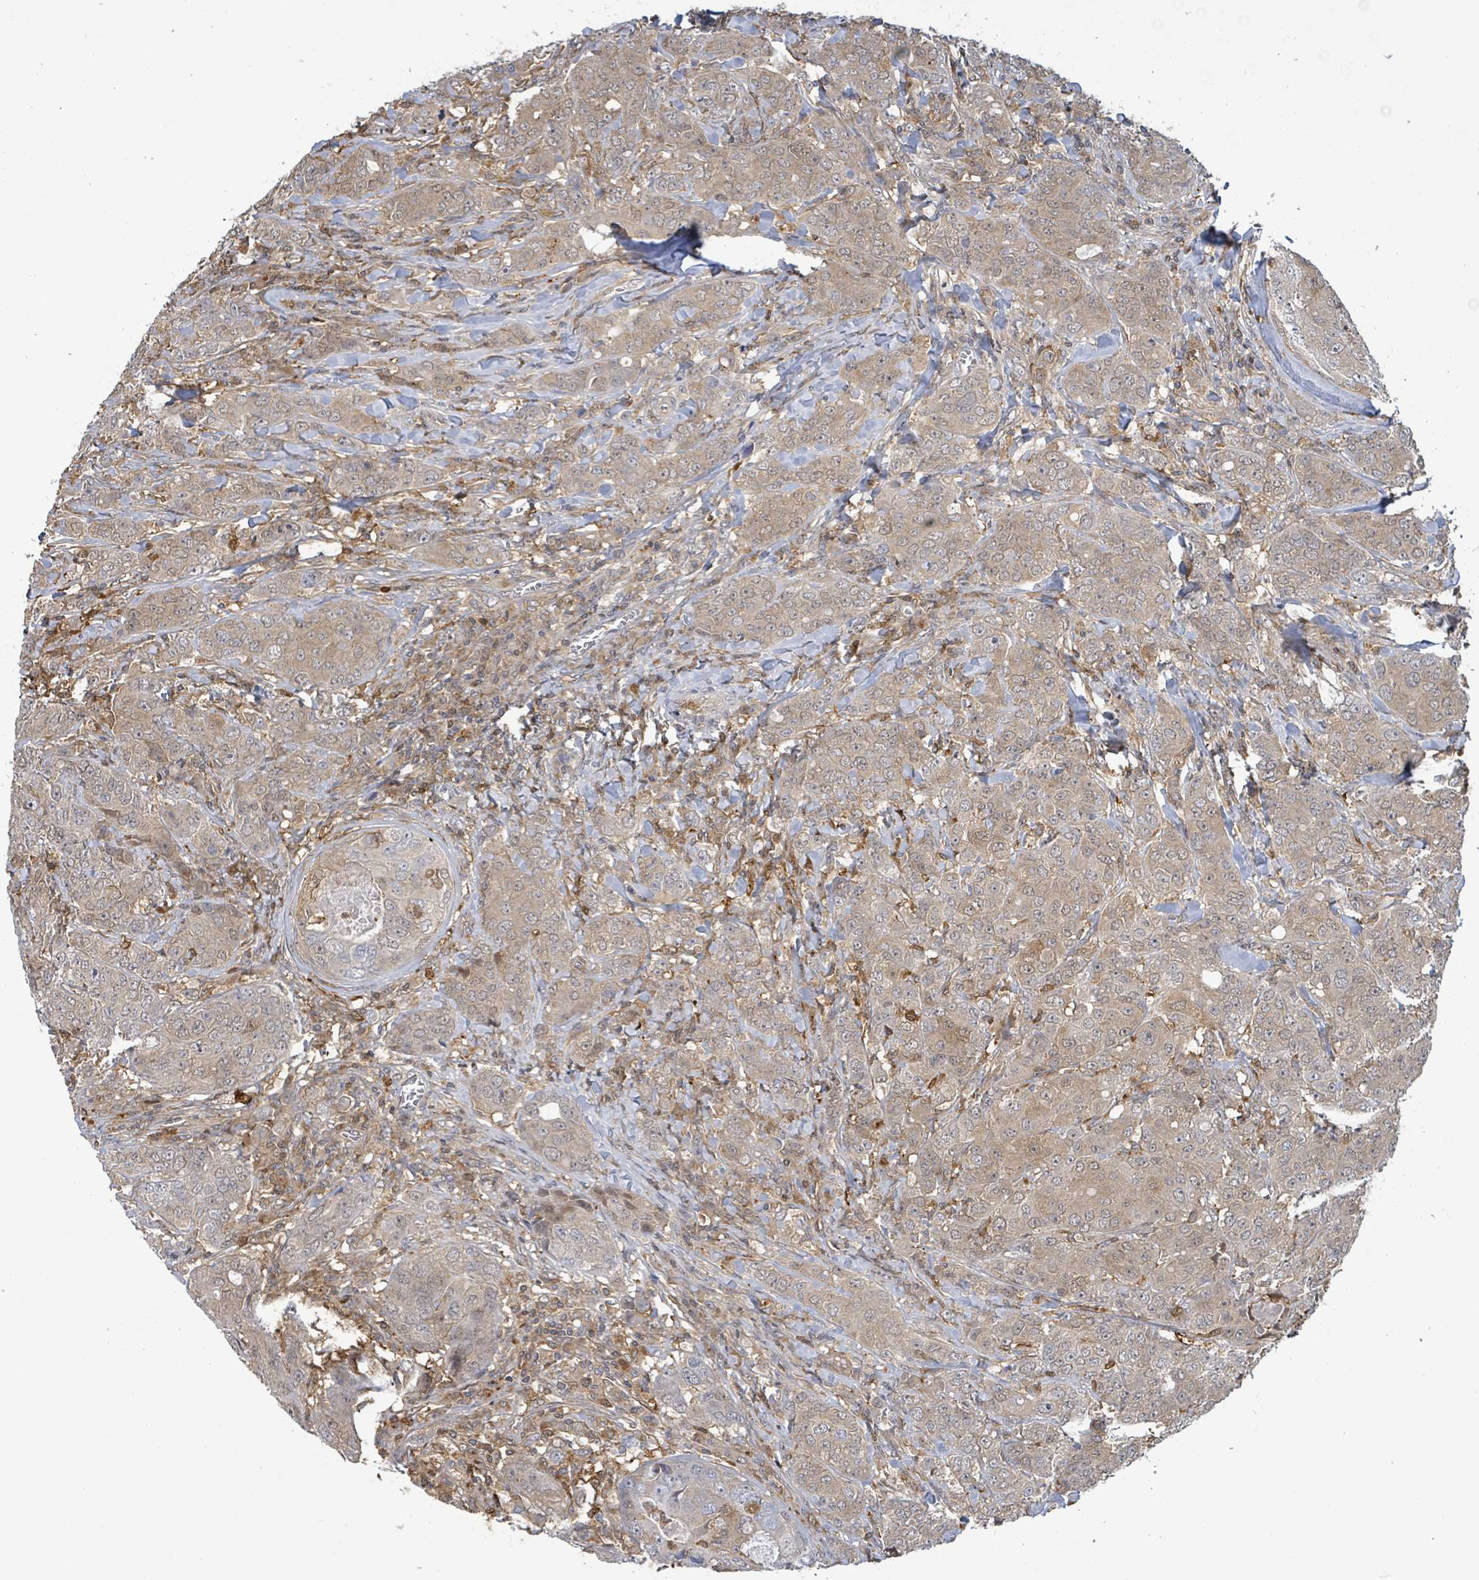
{"staining": {"intensity": "weak", "quantity": ">75%", "location": "cytoplasmic/membranous"}, "tissue": "breast cancer", "cell_type": "Tumor cells", "image_type": "cancer", "snomed": [{"axis": "morphology", "description": "Duct carcinoma"}, {"axis": "topography", "description": "Breast"}], "caption": "A high-resolution photomicrograph shows IHC staining of breast cancer (infiltrating ductal carcinoma), which exhibits weak cytoplasmic/membranous expression in about >75% of tumor cells. The staining was performed using DAB, with brown indicating positive protein expression. Nuclei are stained blue with hematoxylin.", "gene": "PGAM1", "patient": {"sex": "female", "age": 43}}